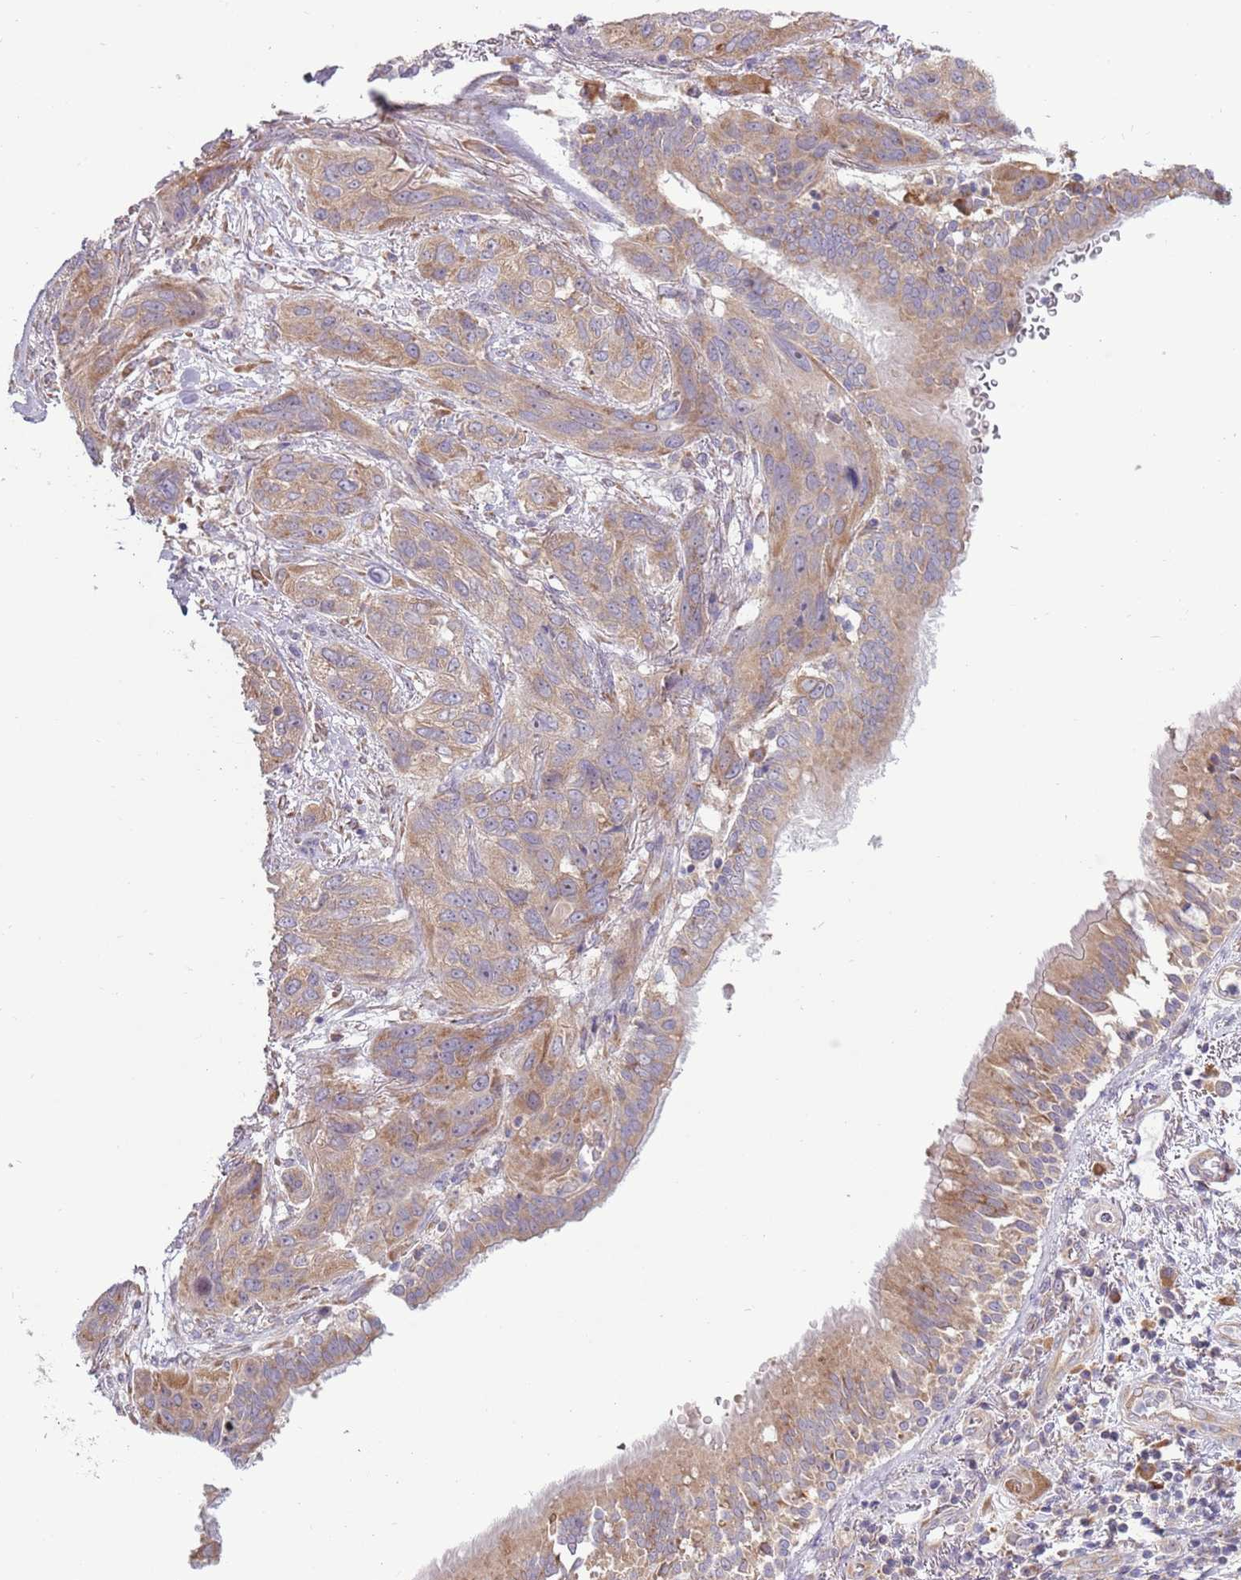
{"staining": {"intensity": "weak", "quantity": ">75%", "location": "cytoplasmic/membranous"}, "tissue": "lung cancer", "cell_type": "Tumor cells", "image_type": "cancer", "snomed": [{"axis": "morphology", "description": "Squamous cell carcinoma, NOS"}, {"axis": "topography", "description": "Lung"}], "caption": "Brown immunohistochemical staining in squamous cell carcinoma (lung) displays weak cytoplasmic/membranous staining in approximately >75% of tumor cells. (DAB (3,3'-diaminobenzidine) = brown stain, brightfield microscopy at high magnification).", "gene": "RPL17-C18orf32", "patient": {"sex": "female", "age": 70}}